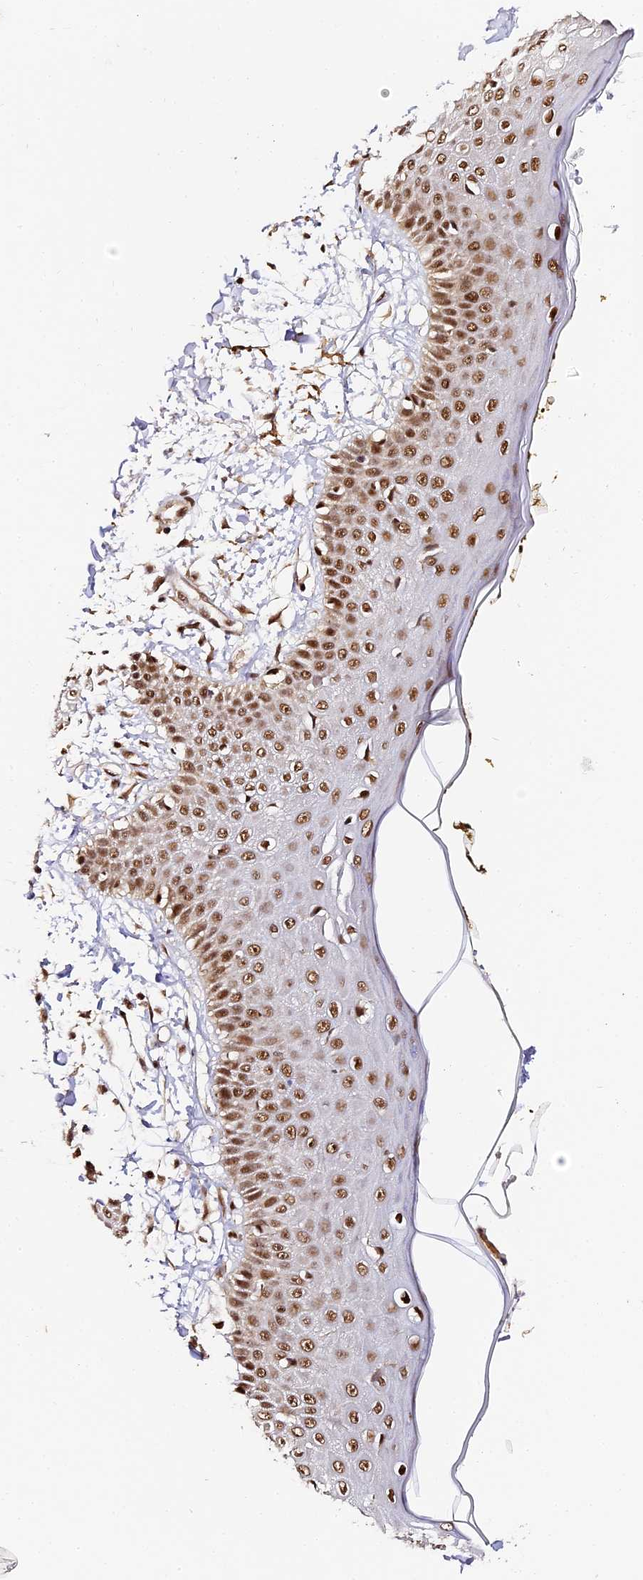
{"staining": {"intensity": "strong", "quantity": ">75%", "location": "nuclear"}, "tissue": "skin", "cell_type": "Fibroblasts", "image_type": "normal", "snomed": [{"axis": "morphology", "description": "Normal tissue, NOS"}, {"axis": "morphology", "description": "Squamous cell carcinoma, NOS"}, {"axis": "topography", "description": "Skin"}, {"axis": "topography", "description": "Peripheral nerve tissue"}], "caption": "Immunohistochemical staining of normal skin shows >75% levels of strong nuclear protein staining in approximately >75% of fibroblasts. (Stains: DAB in brown, nuclei in blue, Microscopy: brightfield microscopy at high magnification).", "gene": "MCRS1", "patient": {"sex": "male", "age": 83}}